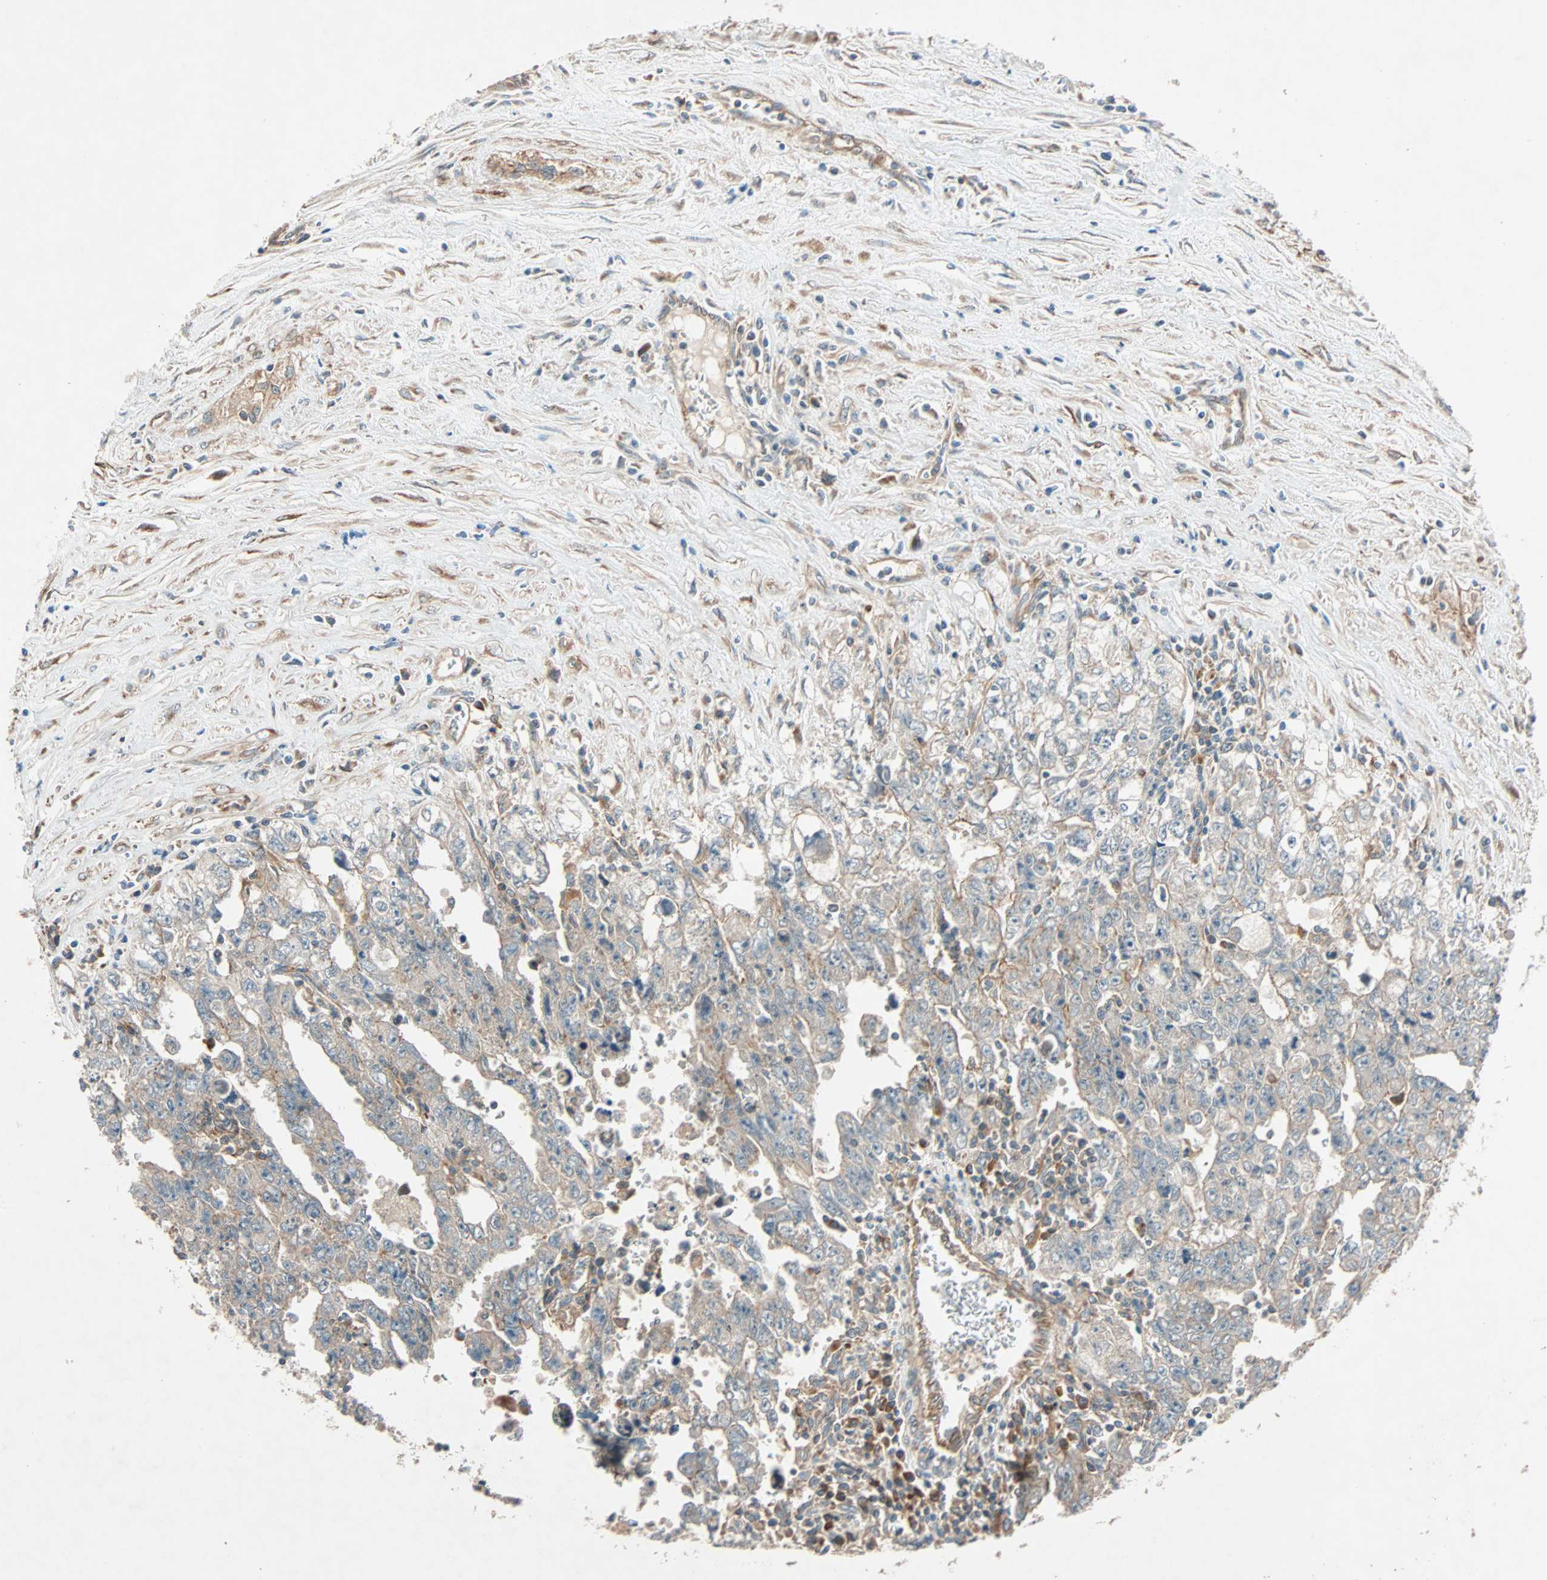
{"staining": {"intensity": "weak", "quantity": ">75%", "location": "cytoplasmic/membranous"}, "tissue": "testis cancer", "cell_type": "Tumor cells", "image_type": "cancer", "snomed": [{"axis": "morphology", "description": "Carcinoma, Embryonal, NOS"}, {"axis": "topography", "description": "Testis"}], "caption": "Protein staining by immunohistochemistry reveals weak cytoplasmic/membranous staining in about >75% of tumor cells in testis embryonal carcinoma. Nuclei are stained in blue.", "gene": "PHYH", "patient": {"sex": "male", "age": 28}}